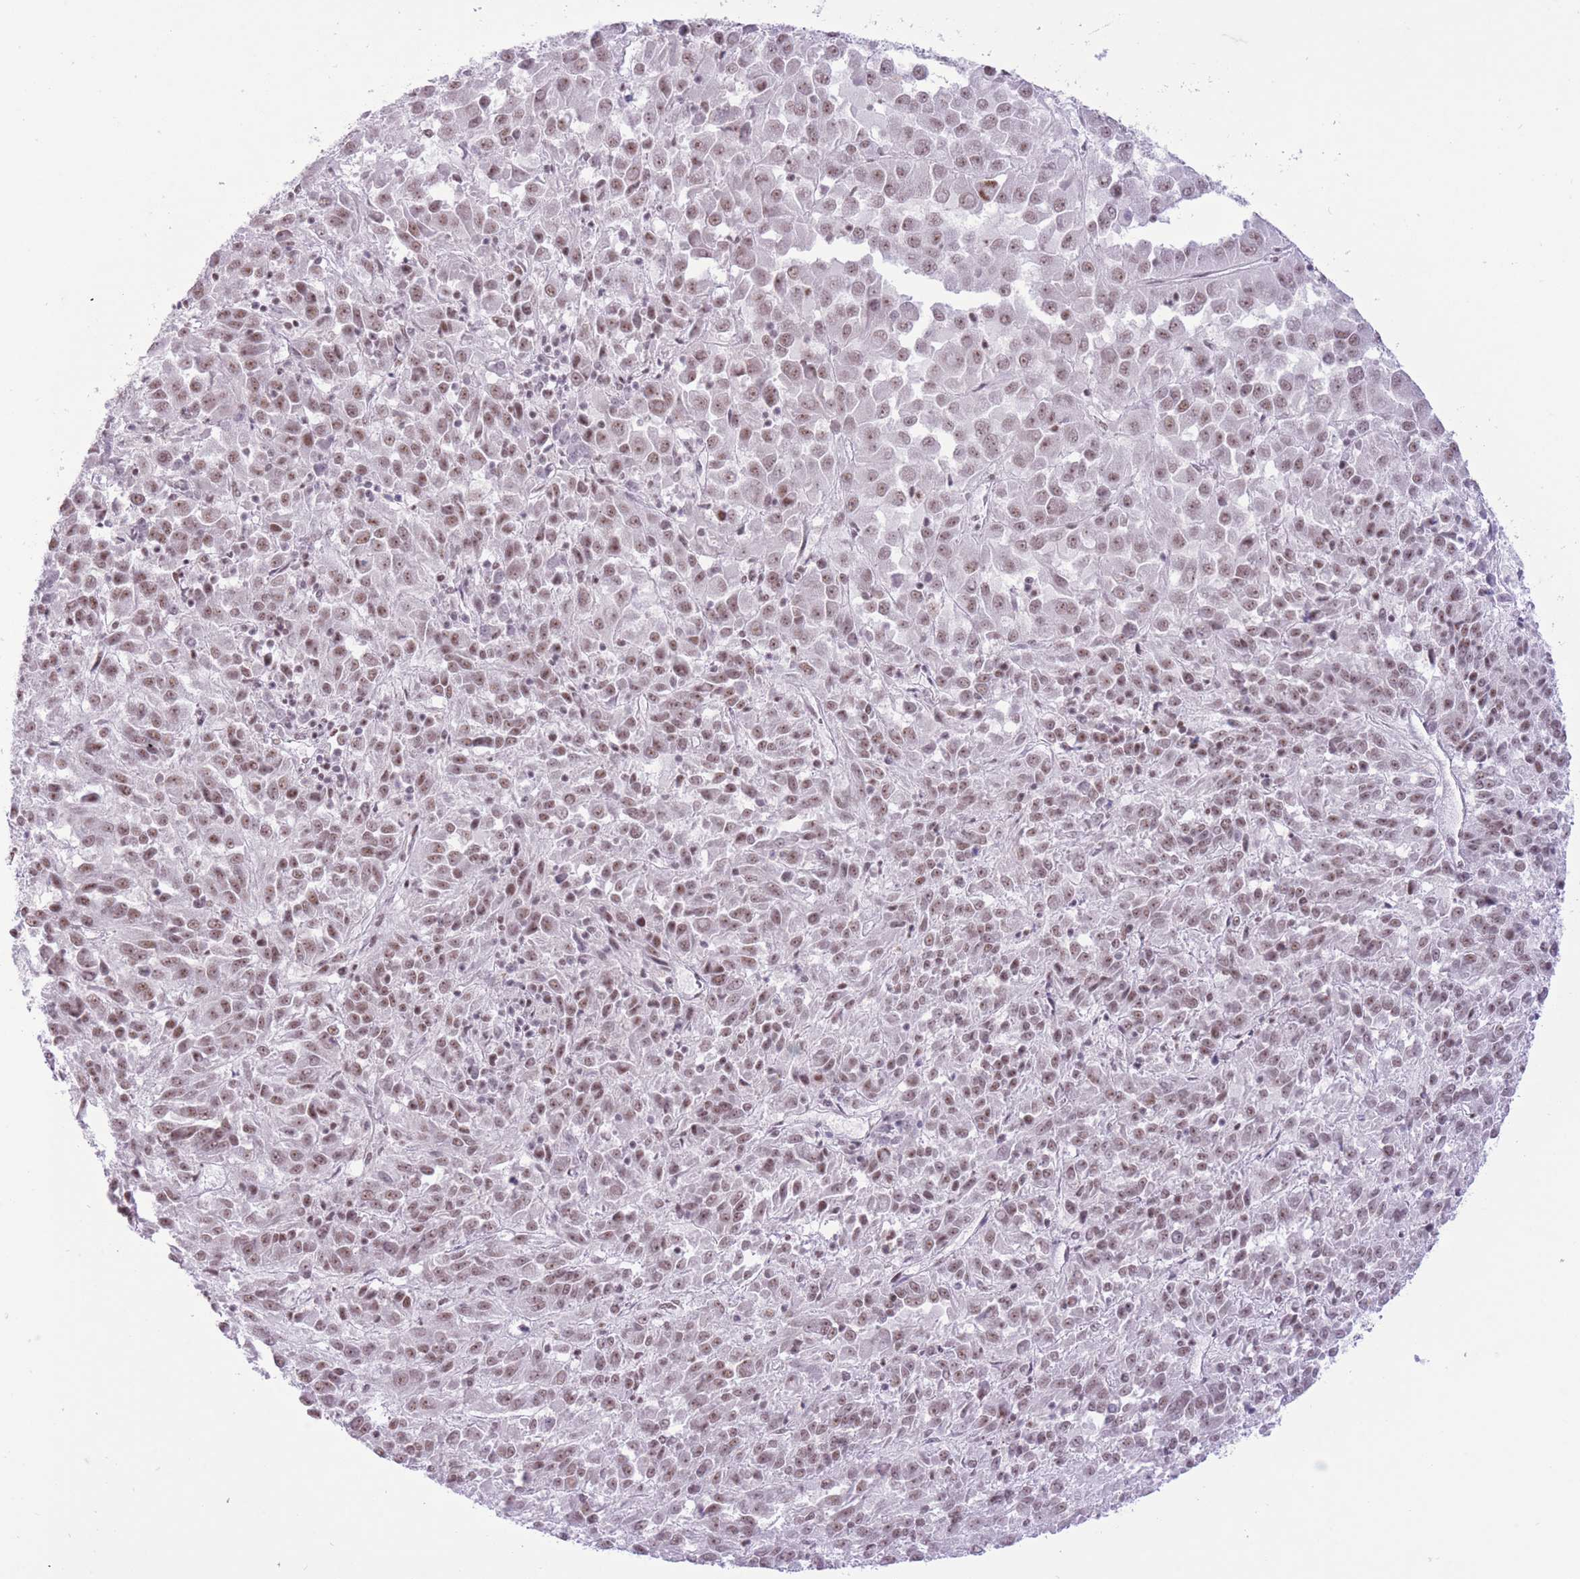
{"staining": {"intensity": "moderate", "quantity": ">75%", "location": "nuclear"}, "tissue": "melanoma", "cell_type": "Tumor cells", "image_type": "cancer", "snomed": [{"axis": "morphology", "description": "Malignant melanoma, Metastatic site"}, {"axis": "topography", "description": "Lung"}], "caption": "Moderate nuclear protein positivity is seen in approximately >75% of tumor cells in melanoma. The protein of interest is shown in brown color, while the nuclei are stained blue.", "gene": "ZBED5", "patient": {"sex": "male", "age": 64}}